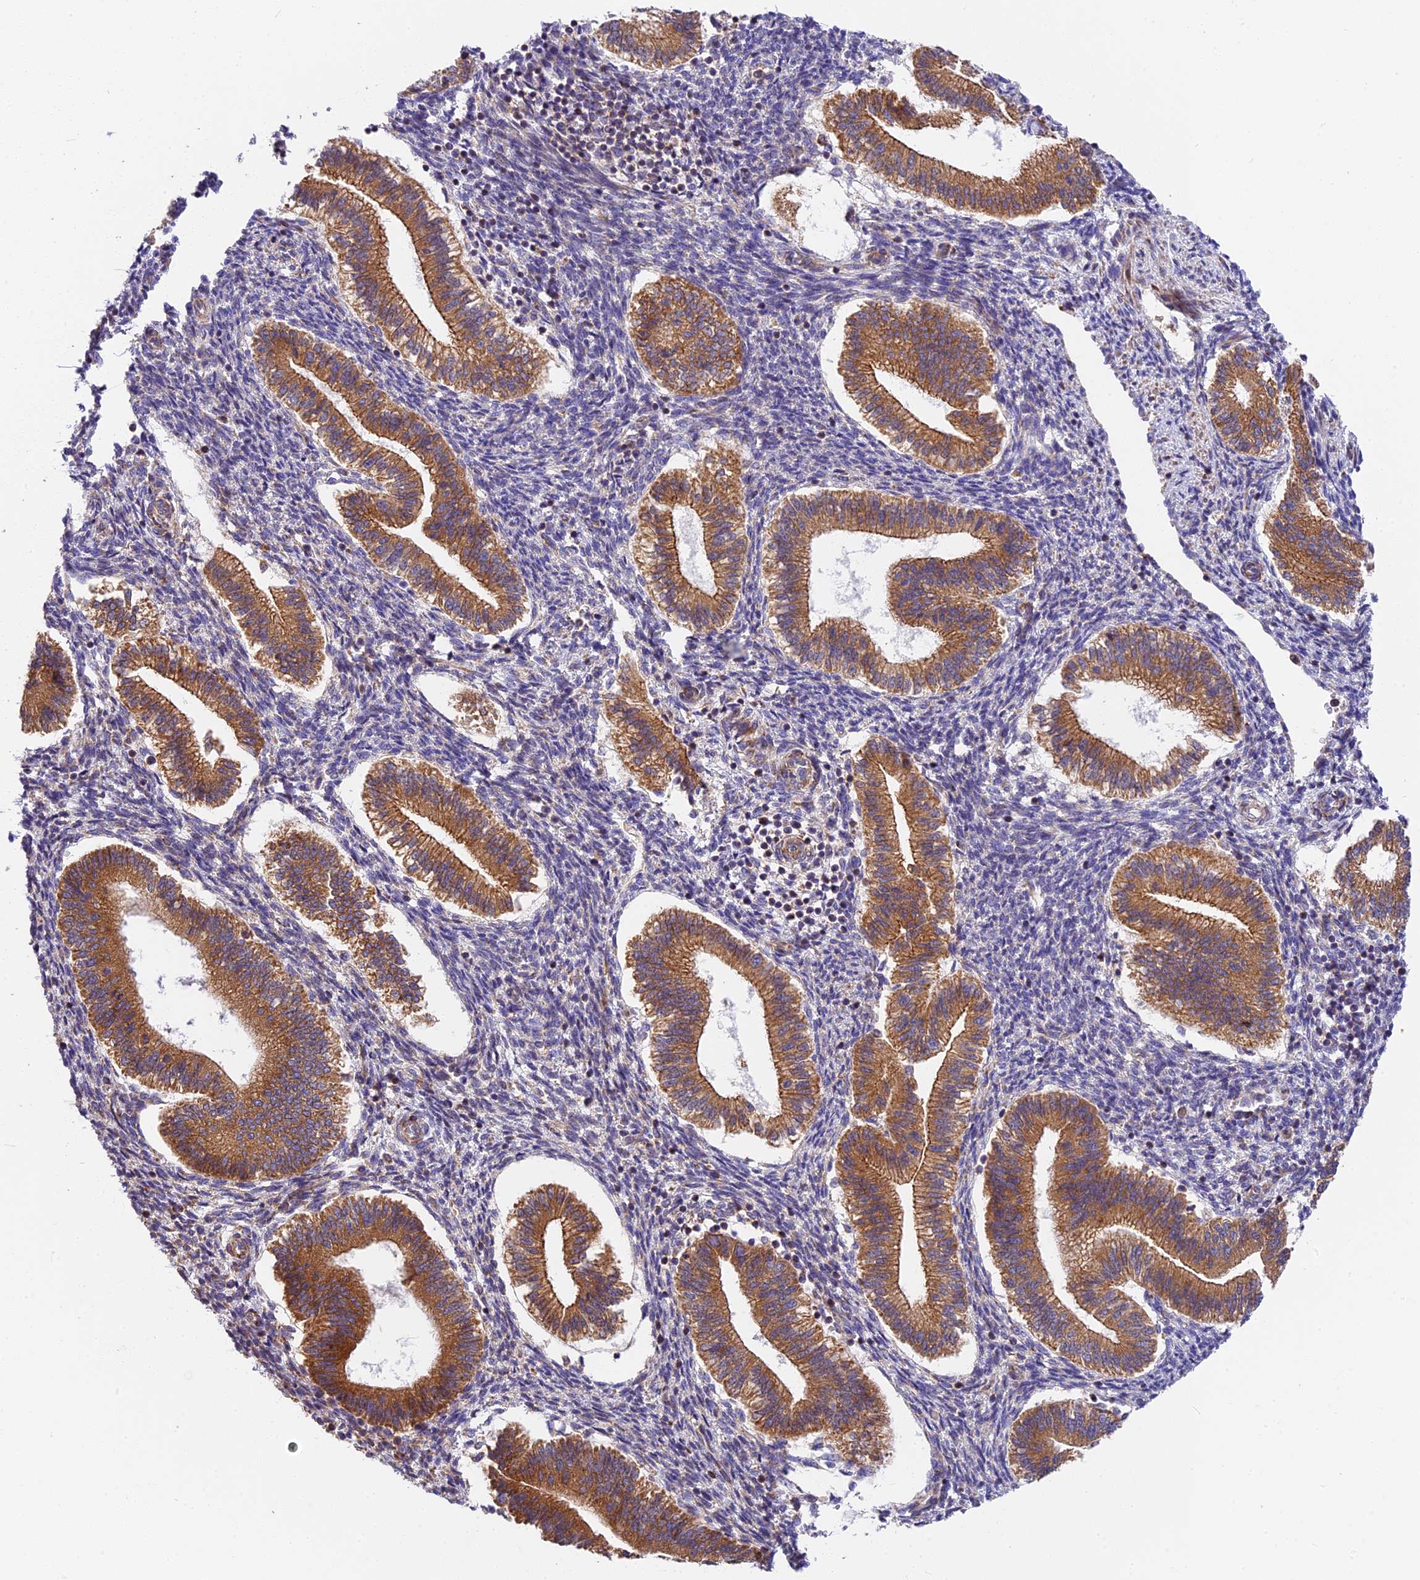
{"staining": {"intensity": "moderate", "quantity": "<25%", "location": "cytoplasmic/membranous"}, "tissue": "endometrium", "cell_type": "Cells in endometrial stroma", "image_type": "normal", "snomed": [{"axis": "morphology", "description": "Normal tissue, NOS"}, {"axis": "topography", "description": "Endometrium"}], "caption": "Approximately <25% of cells in endometrial stroma in benign endometrium demonstrate moderate cytoplasmic/membranous protein staining as visualized by brown immunohistochemical staining.", "gene": "MRAS", "patient": {"sex": "female", "age": 25}}